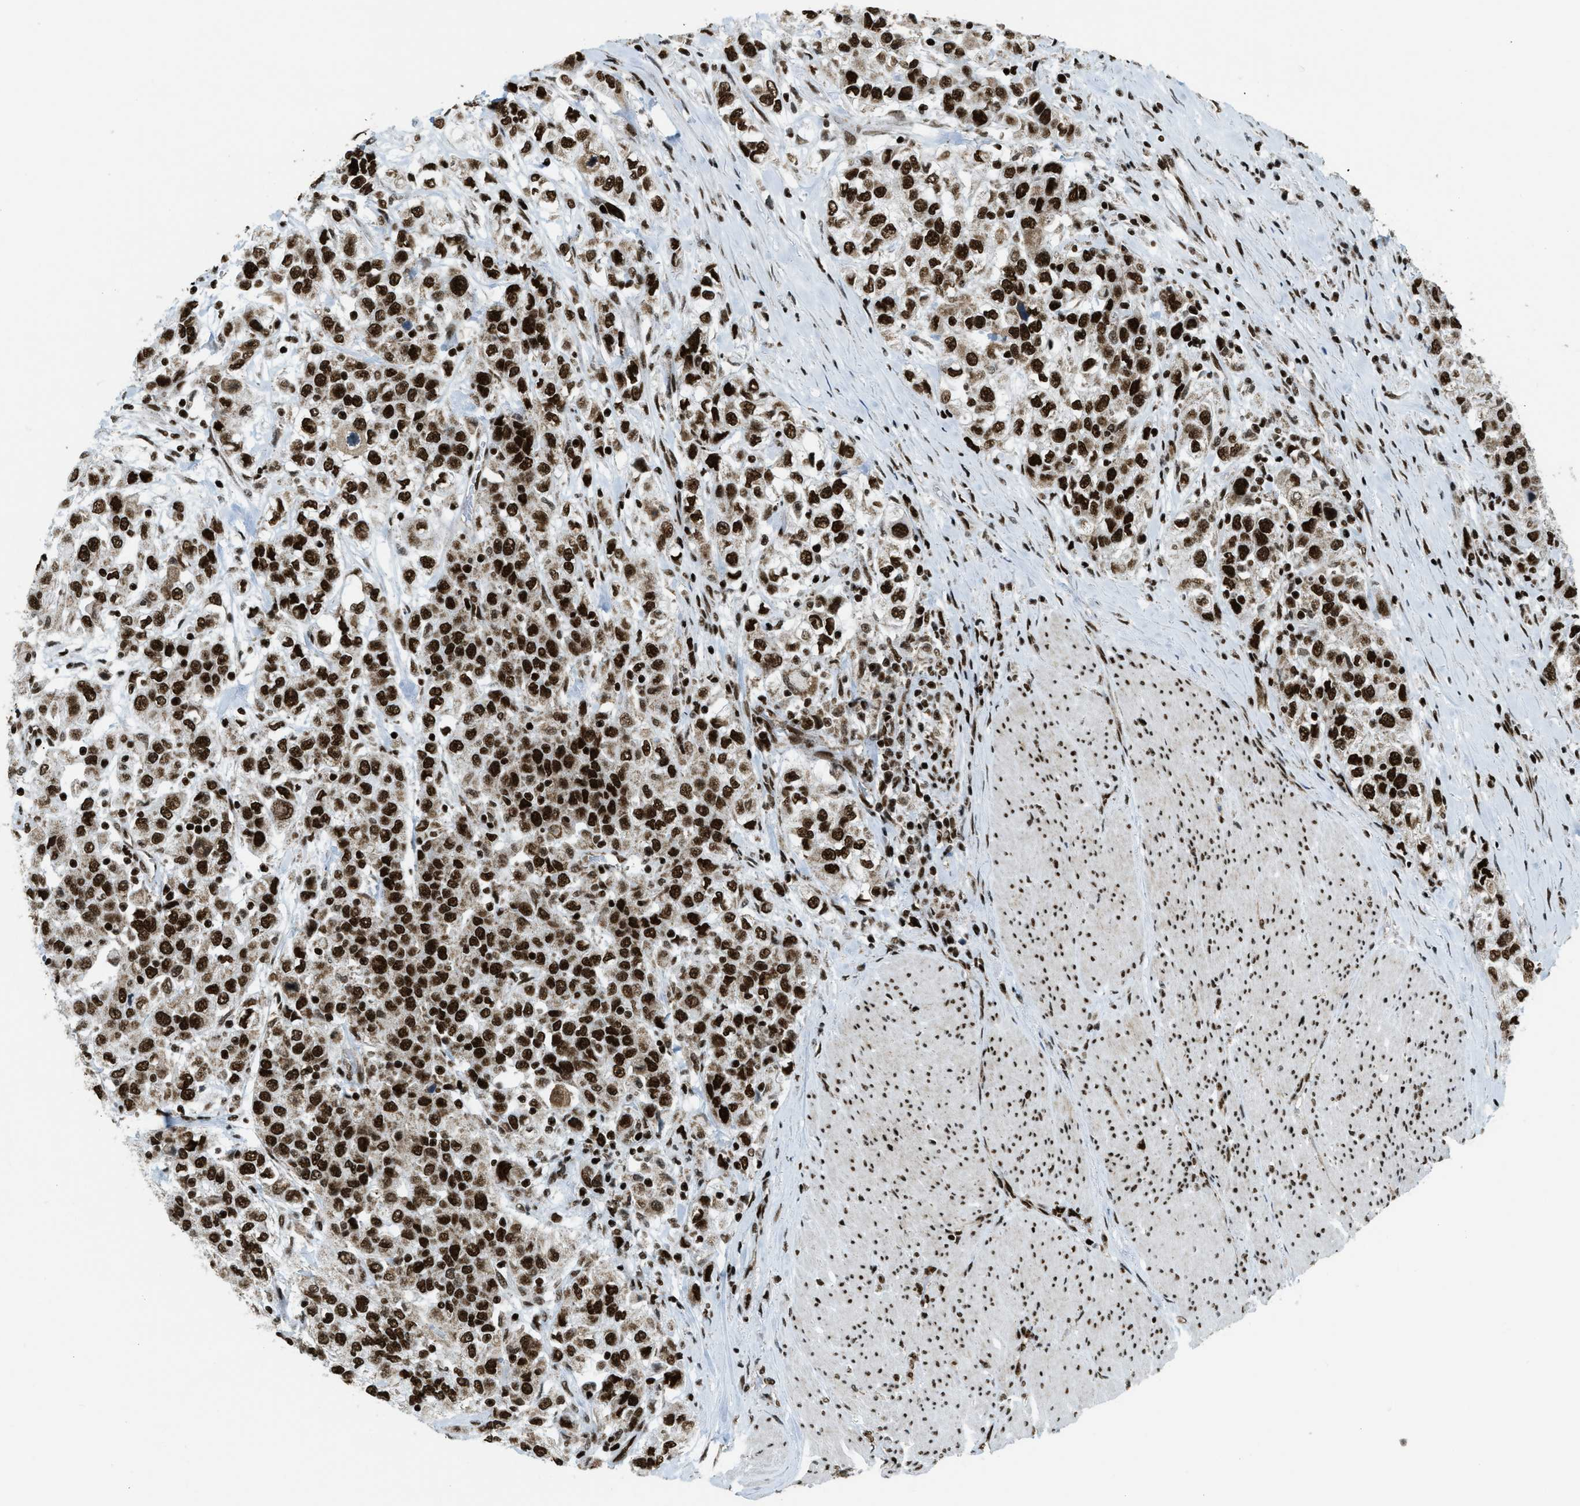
{"staining": {"intensity": "strong", "quantity": ">75%", "location": "nuclear"}, "tissue": "urothelial cancer", "cell_type": "Tumor cells", "image_type": "cancer", "snomed": [{"axis": "morphology", "description": "Urothelial carcinoma, High grade"}, {"axis": "topography", "description": "Urinary bladder"}], "caption": "The photomicrograph displays immunohistochemical staining of urothelial carcinoma (high-grade). There is strong nuclear positivity is appreciated in about >75% of tumor cells.", "gene": "GABPB1", "patient": {"sex": "female", "age": 80}}